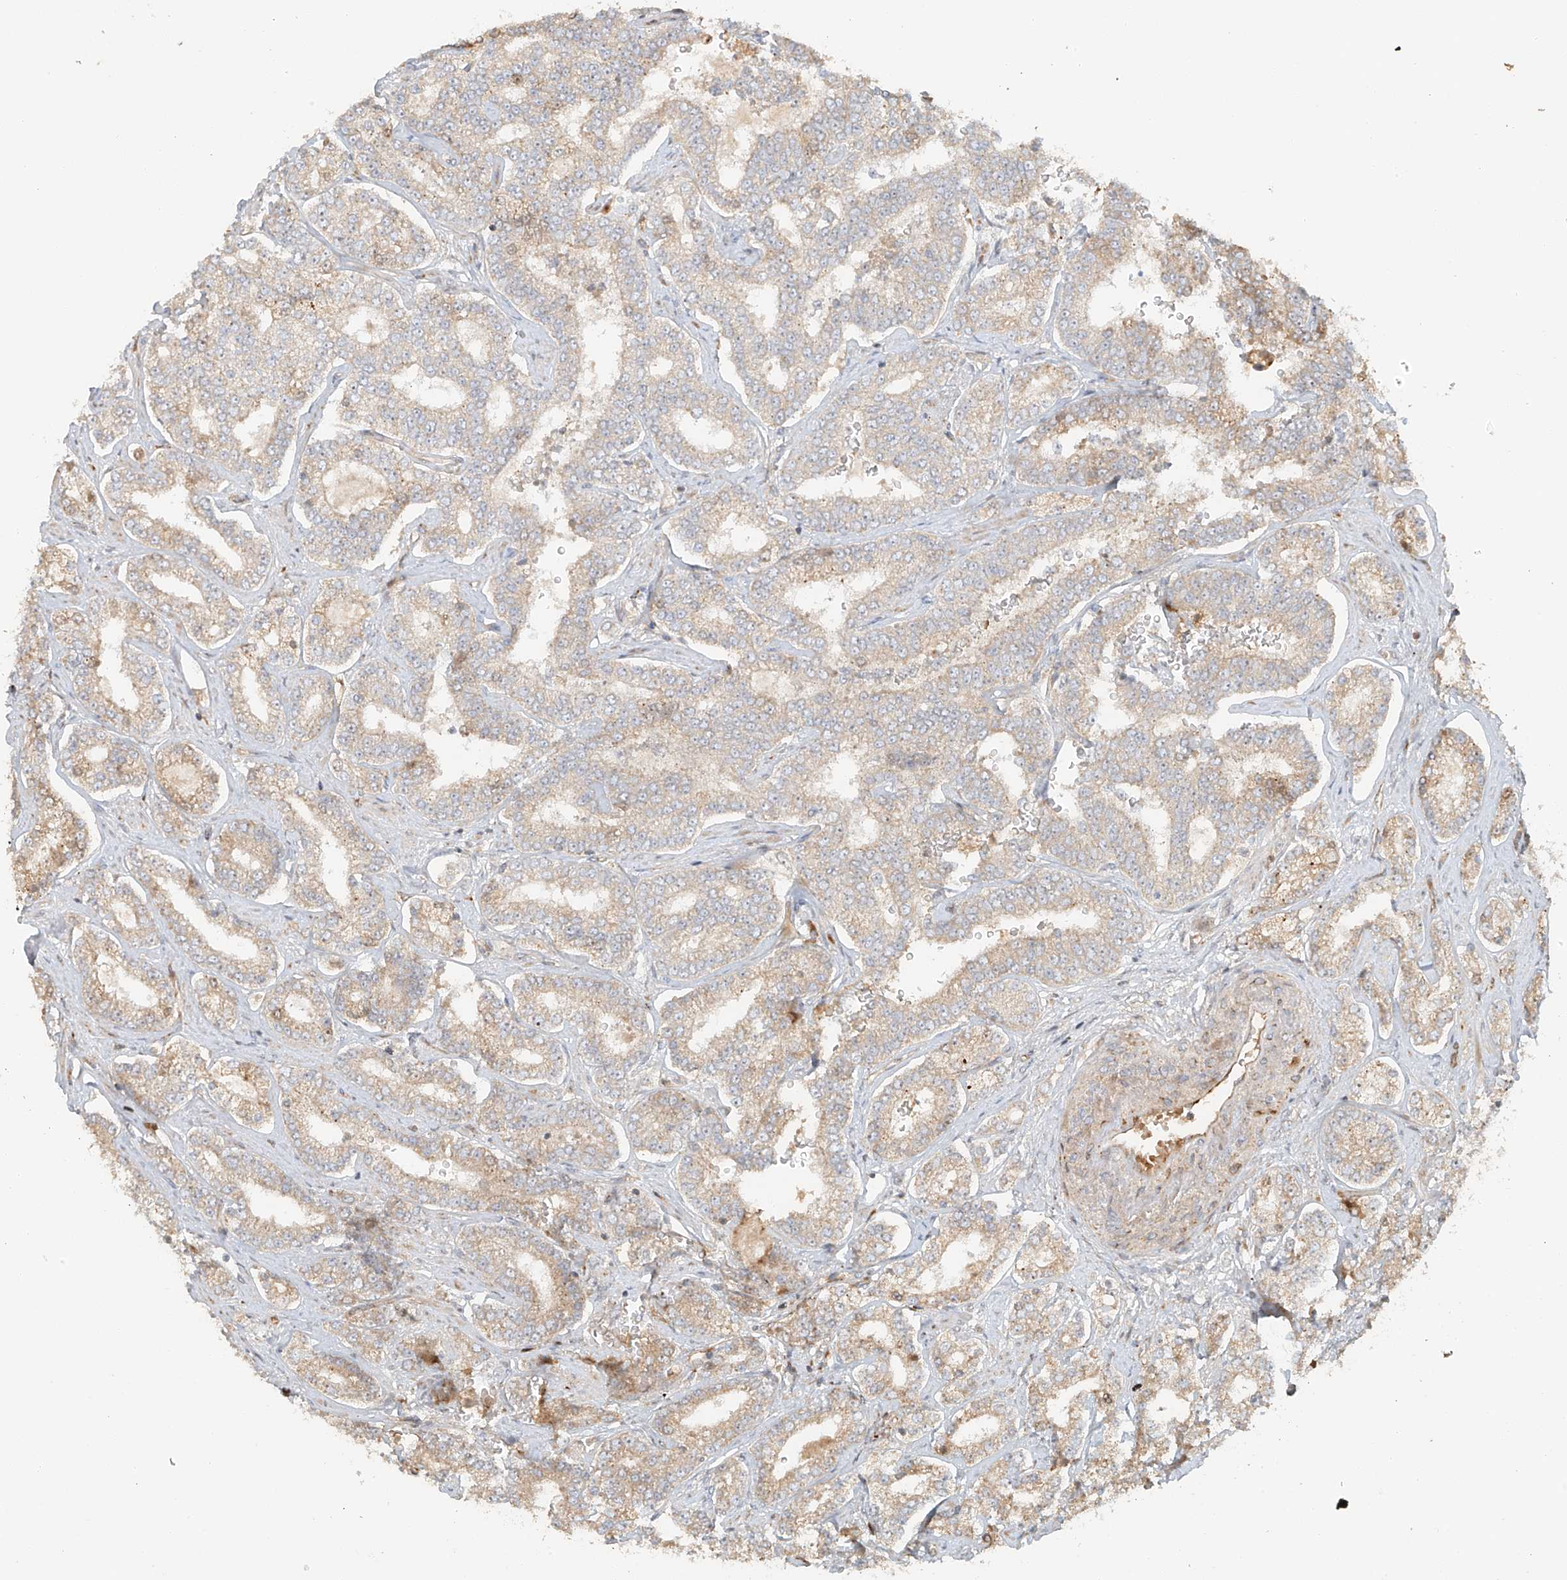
{"staining": {"intensity": "weak", "quantity": ">75%", "location": "cytoplasmic/membranous"}, "tissue": "prostate cancer", "cell_type": "Tumor cells", "image_type": "cancer", "snomed": [{"axis": "morphology", "description": "Normal tissue, NOS"}, {"axis": "morphology", "description": "Adenocarcinoma, High grade"}, {"axis": "topography", "description": "Prostate"}], "caption": "High-power microscopy captured an IHC micrograph of prostate cancer (adenocarcinoma (high-grade)), revealing weak cytoplasmic/membranous staining in approximately >75% of tumor cells.", "gene": "MIPEP", "patient": {"sex": "male", "age": 83}}